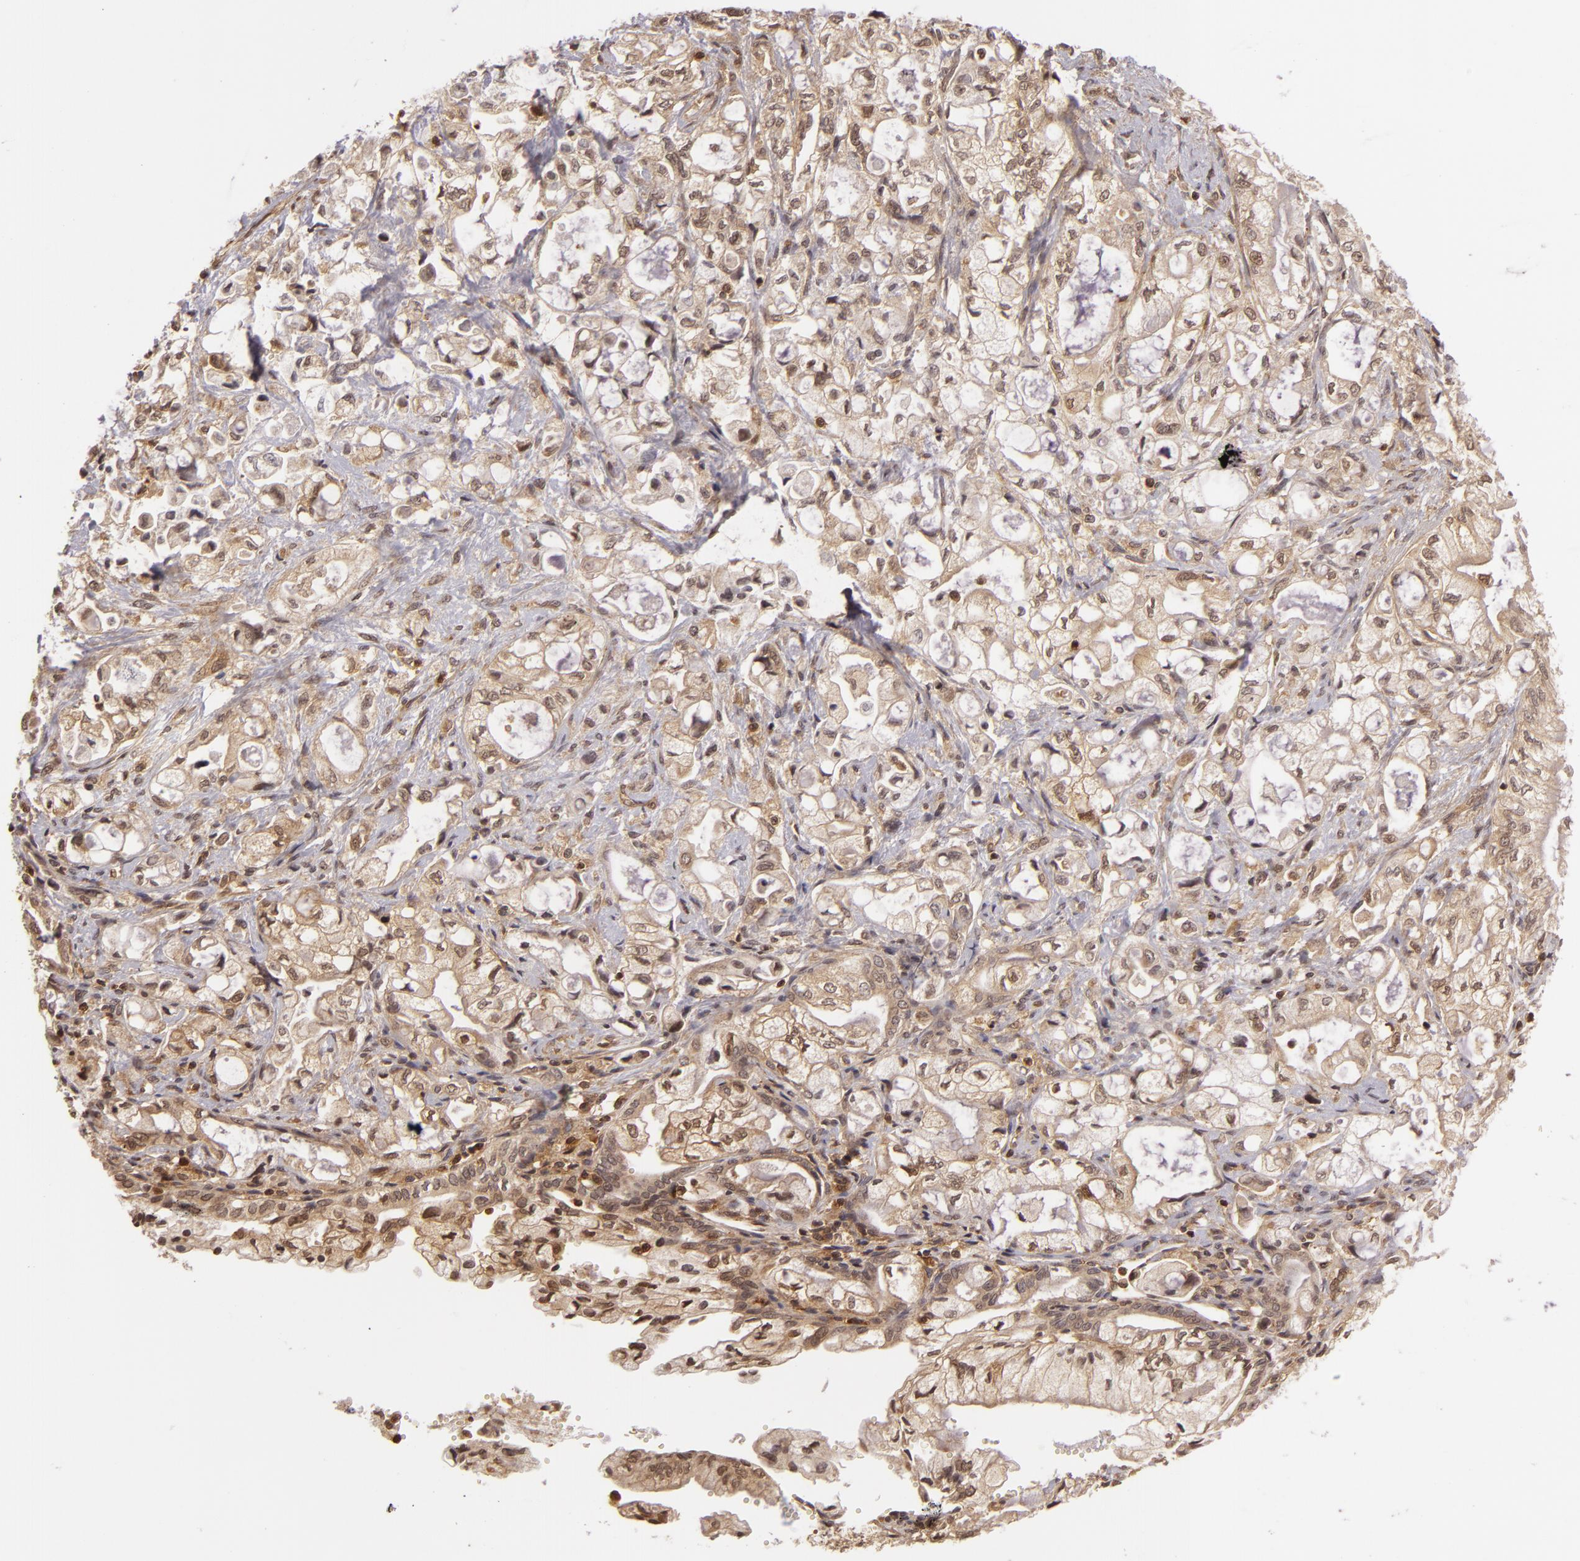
{"staining": {"intensity": "weak", "quantity": "25%-75%", "location": "cytoplasmic/membranous"}, "tissue": "pancreatic cancer", "cell_type": "Tumor cells", "image_type": "cancer", "snomed": [{"axis": "morphology", "description": "Adenocarcinoma, NOS"}, {"axis": "topography", "description": "Pancreas"}], "caption": "Adenocarcinoma (pancreatic) tissue reveals weak cytoplasmic/membranous expression in approximately 25%-75% of tumor cells (DAB (3,3'-diaminobenzidine) = brown stain, brightfield microscopy at high magnification).", "gene": "ZBTB33", "patient": {"sex": "male", "age": 79}}